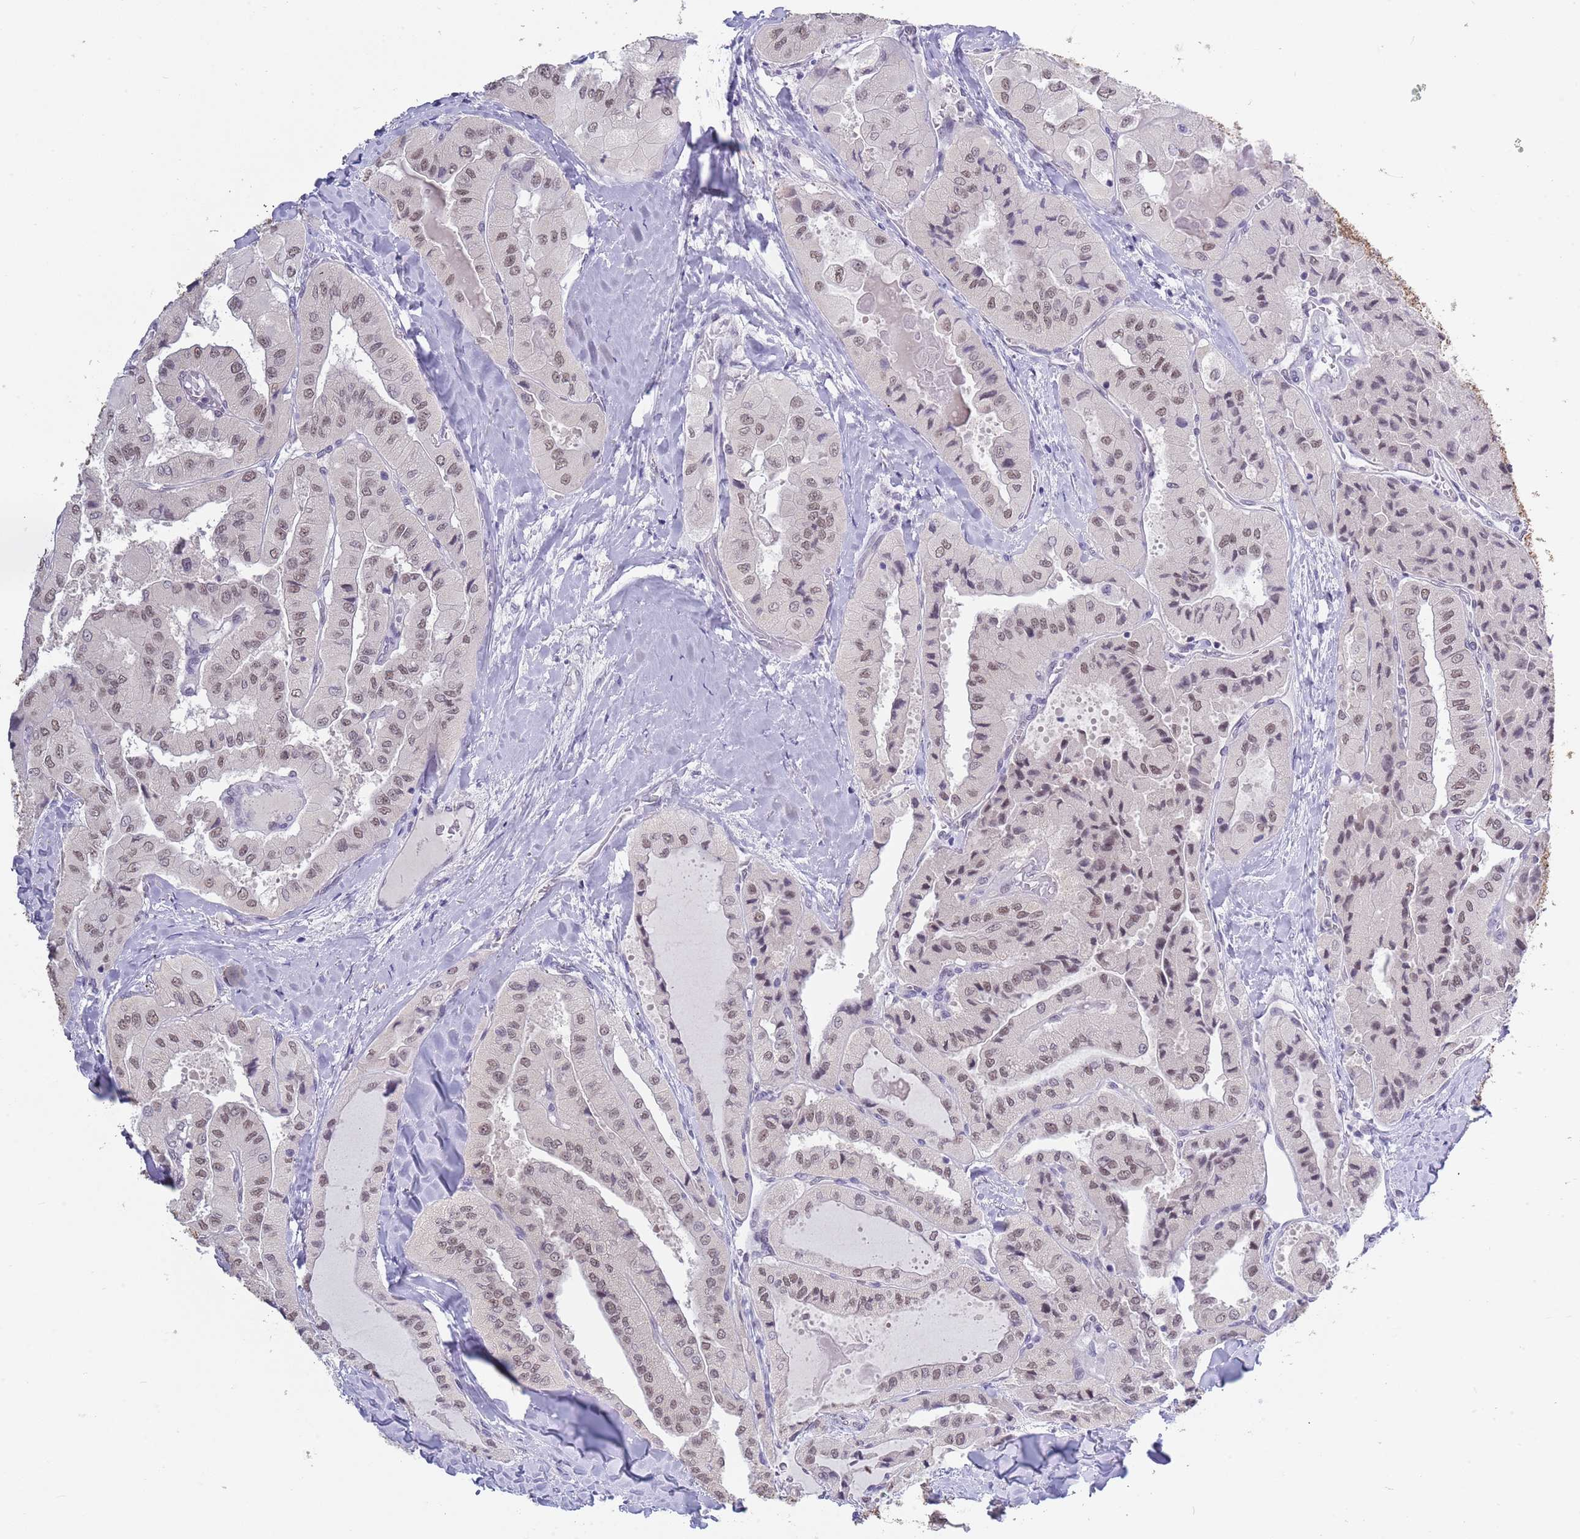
{"staining": {"intensity": "weak", "quantity": ">75%", "location": "nuclear"}, "tissue": "thyroid cancer", "cell_type": "Tumor cells", "image_type": "cancer", "snomed": [{"axis": "morphology", "description": "Normal tissue, NOS"}, {"axis": "morphology", "description": "Papillary adenocarcinoma, NOS"}, {"axis": "topography", "description": "Thyroid gland"}], "caption": "Brown immunohistochemical staining in thyroid cancer demonstrates weak nuclear expression in approximately >75% of tumor cells.", "gene": "SEPHS2", "patient": {"sex": "female", "age": 59}}